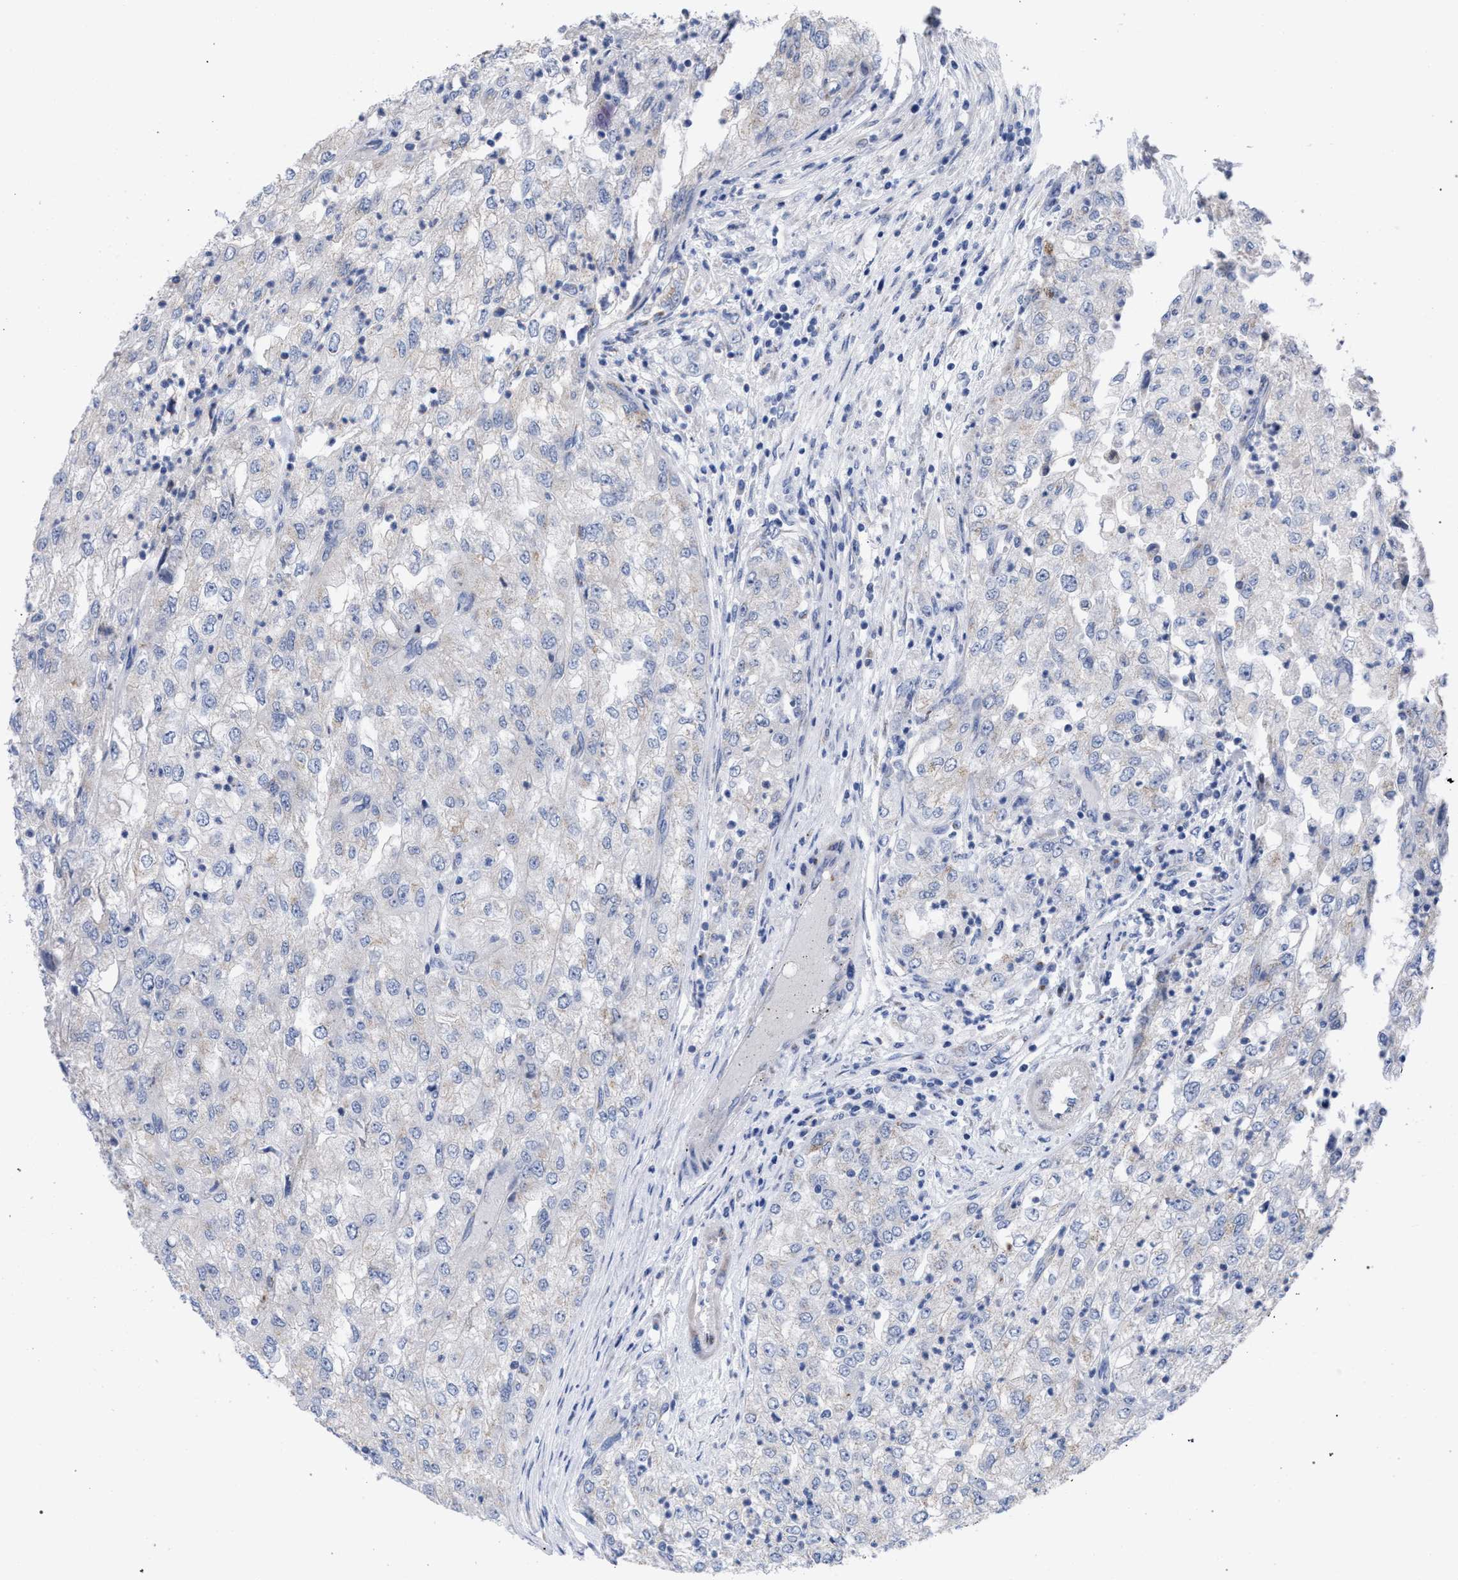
{"staining": {"intensity": "moderate", "quantity": "<25%", "location": "cytoplasmic/membranous"}, "tissue": "renal cancer", "cell_type": "Tumor cells", "image_type": "cancer", "snomed": [{"axis": "morphology", "description": "Adenocarcinoma, NOS"}, {"axis": "topography", "description": "Kidney"}], "caption": "A histopathology image of renal adenocarcinoma stained for a protein demonstrates moderate cytoplasmic/membranous brown staining in tumor cells.", "gene": "GOLGA2", "patient": {"sex": "female", "age": 54}}